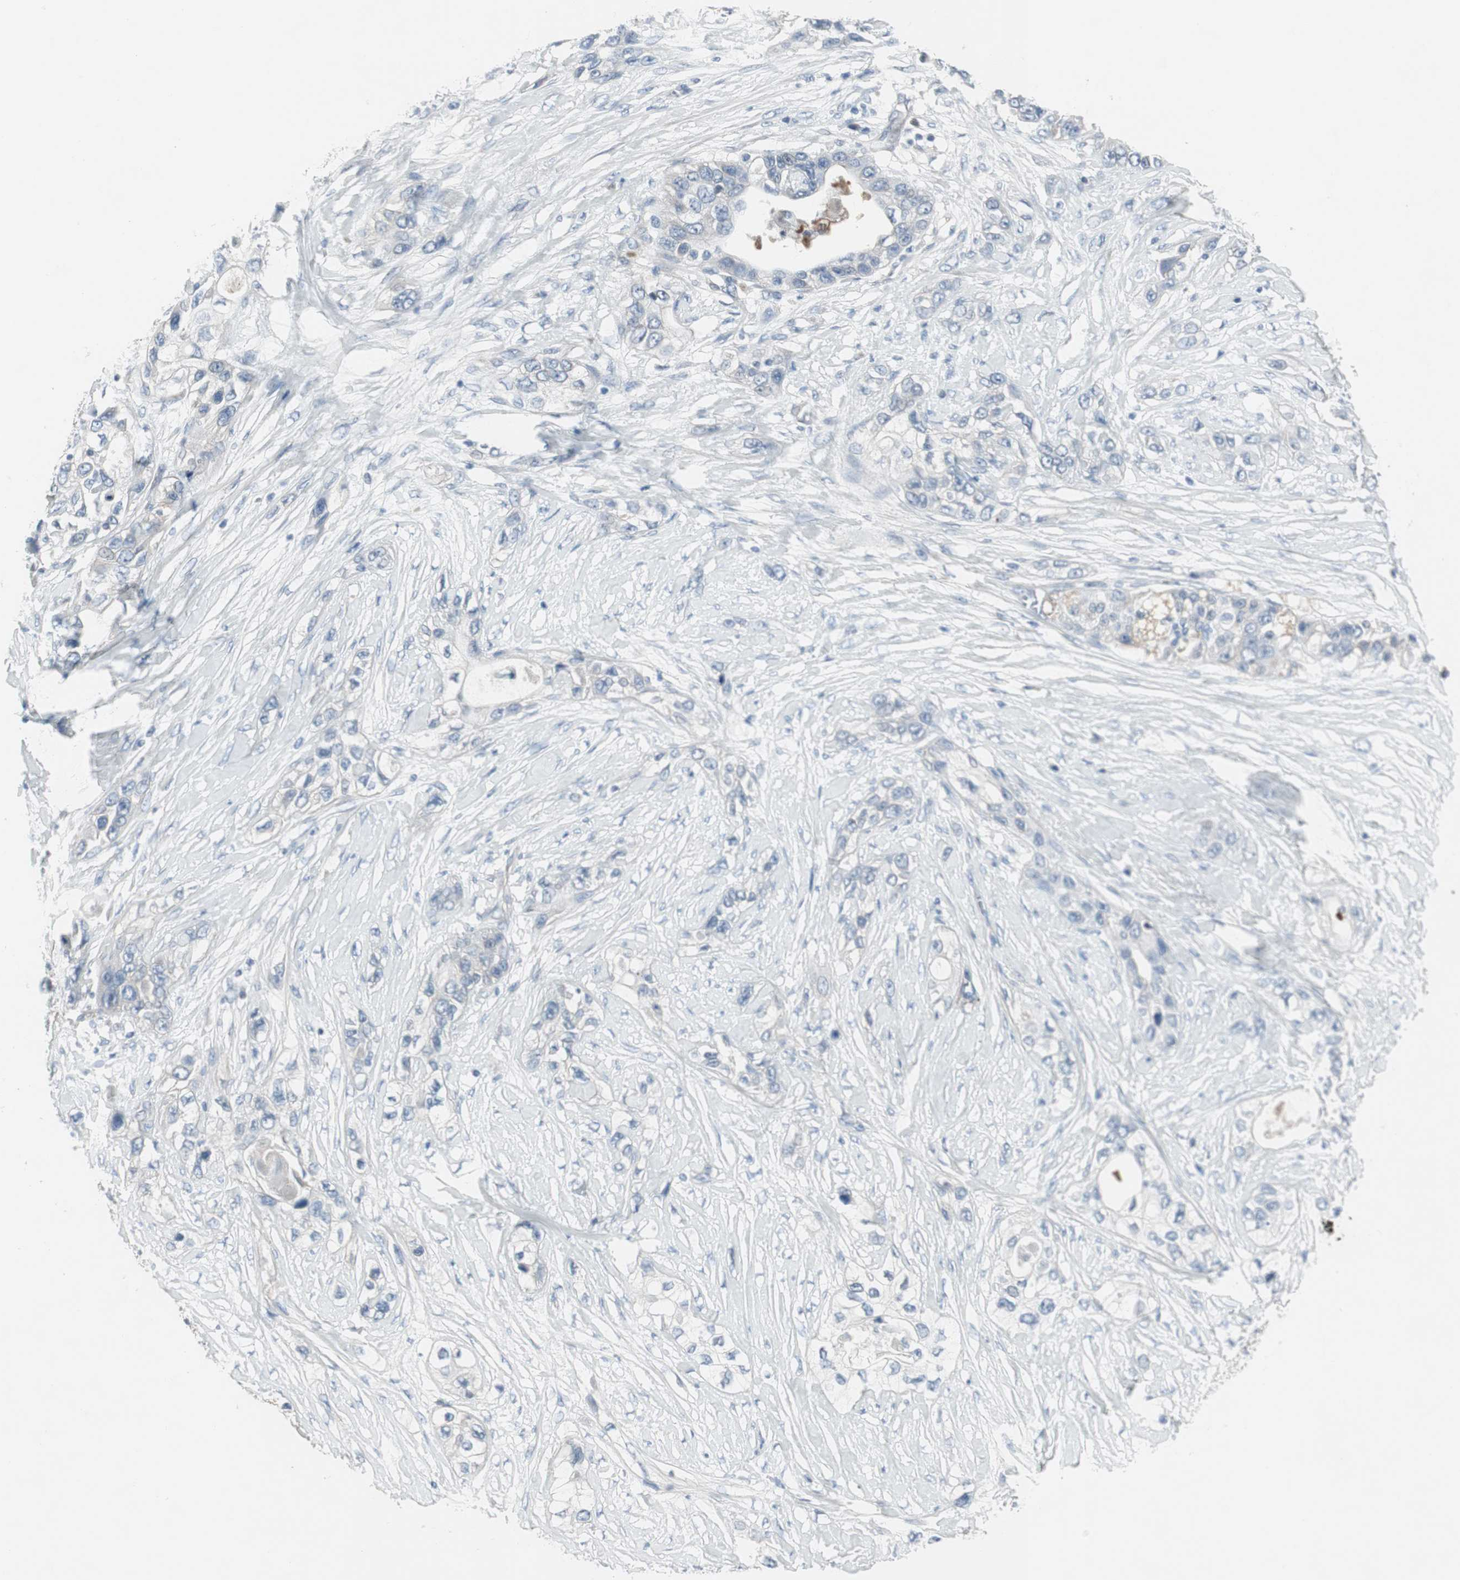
{"staining": {"intensity": "negative", "quantity": "none", "location": "none"}, "tissue": "pancreatic cancer", "cell_type": "Tumor cells", "image_type": "cancer", "snomed": [{"axis": "morphology", "description": "Adenocarcinoma, NOS"}, {"axis": "topography", "description": "Pancreas"}], "caption": "Immunohistochemistry (IHC) of pancreatic cancer reveals no positivity in tumor cells.", "gene": "PIGR", "patient": {"sex": "female", "age": 70}}